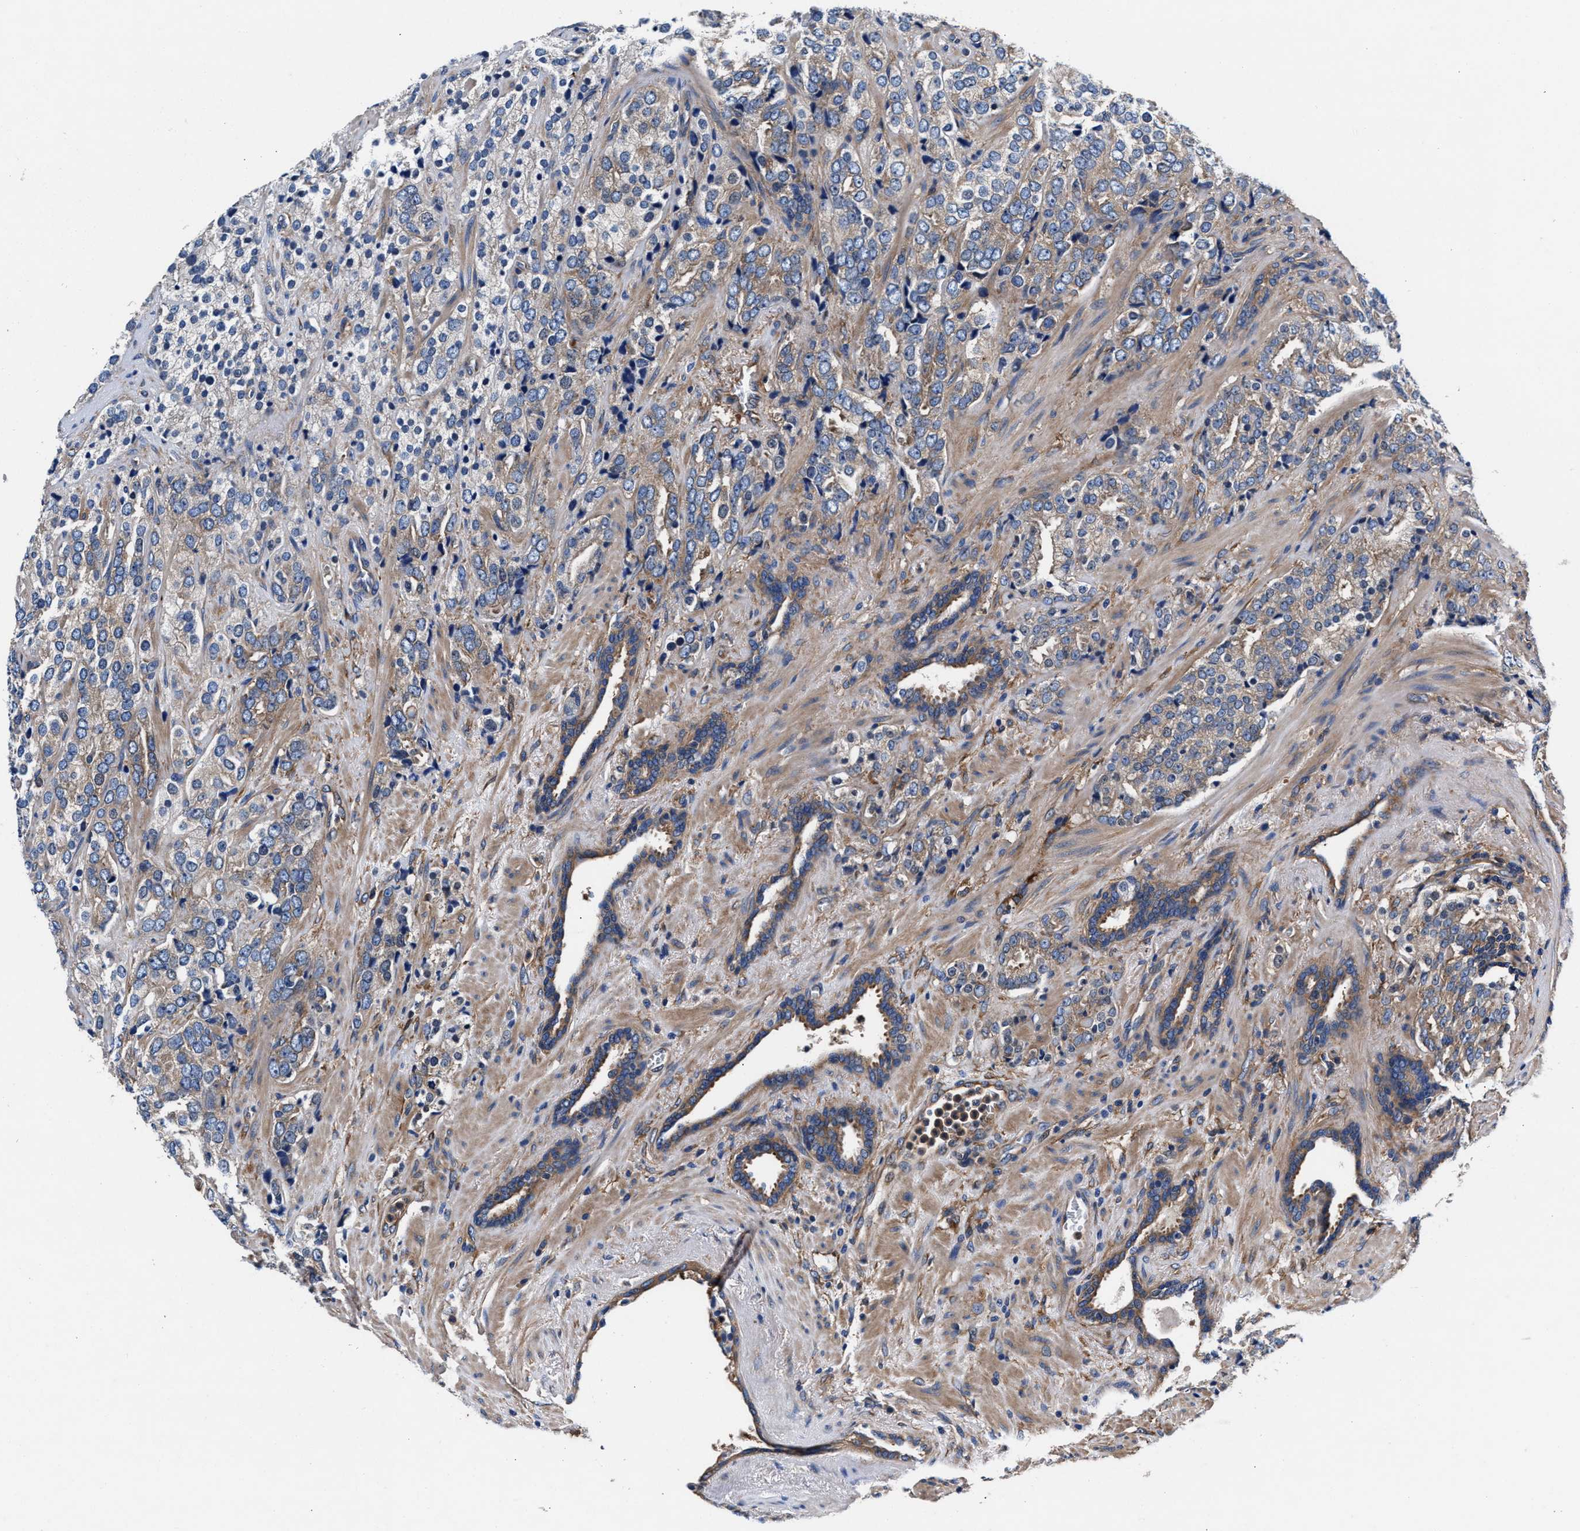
{"staining": {"intensity": "moderate", "quantity": "25%-75%", "location": "cytoplasmic/membranous"}, "tissue": "prostate cancer", "cell_type": "Tumor cells", "image_type": "cancer", "snomed": [{"axis": "morphology", "description": "Adenocarcinoma, High grade"}, {"axis": "topography", "description": "Prostate"}], "caption": "Immunohistochemical staining of human prostate adenocarcinoma (high-grade) displays medium levels of moderate cytoplasmic/membranous protein expression in about 25%-75% of tumor cells. (IHC, brightfield microscopy, high magnification).", "gene": "SH3GL1", "patient": {"sex": "male", "age": 71}}